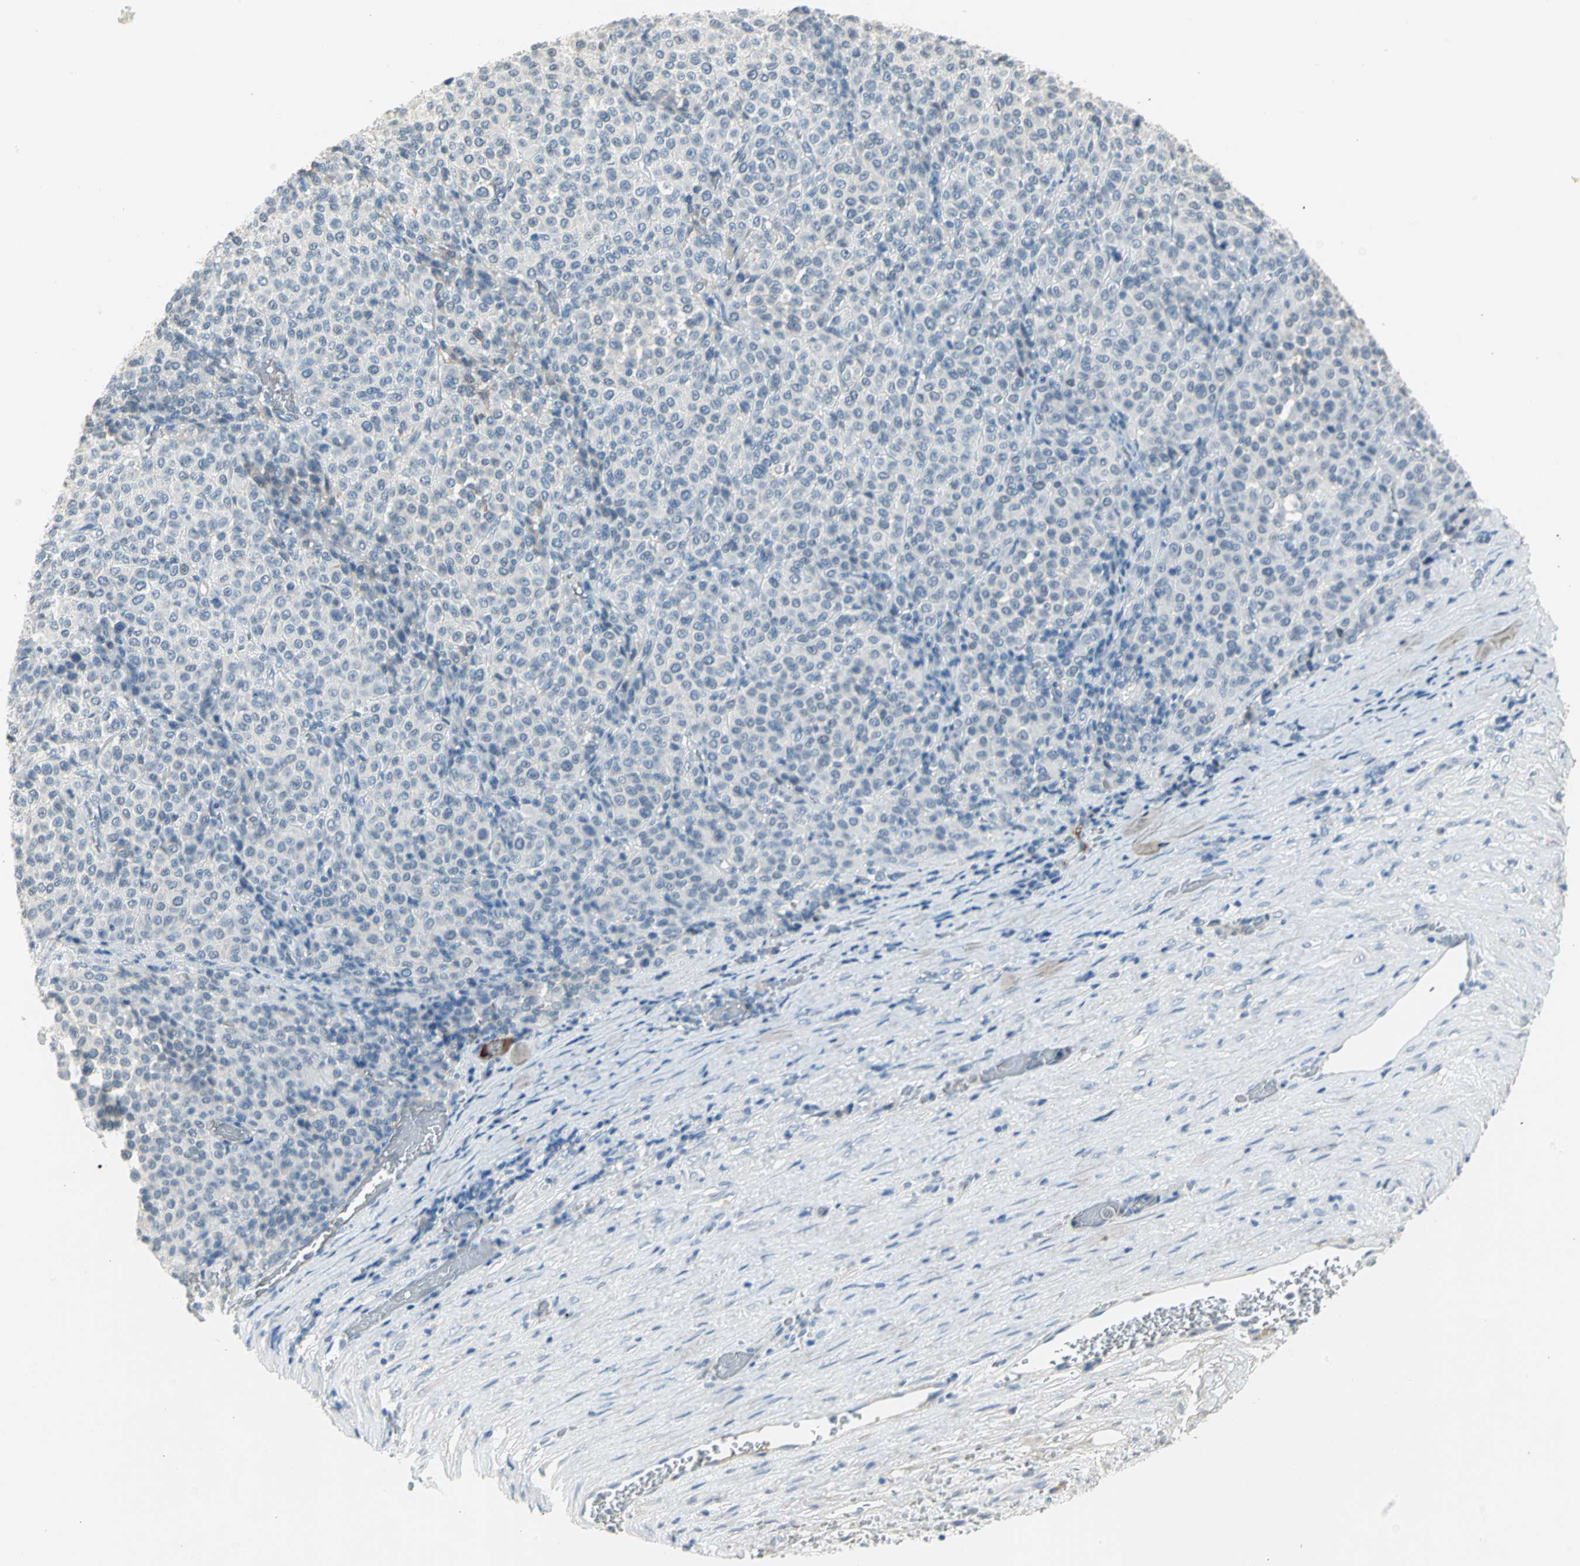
{"staining": {"intensity": "moderate", "quantity": "<25%", "location": "cytoplasmic/membranous"}, "tissue": "melanoma", "cell_type": "Tumor cells", "image_type": "cancer", "snomed": [{"axis": "morphology", "description": "Malignant melanoma, Metastatic site"}, {"axis": "topography", "description": "Pancreas"}], "caption": "Malignant melanoma (metastatic site) was stained to show a protein in brown. There is low levels of moderate cytoplasmic/membranous staining in about <25% of tumor cells. (Brightfield microscopy of DAB IHC at high magnification).", "gene": "ZIC1", "patient": {"sex": "female", "age": 30}}